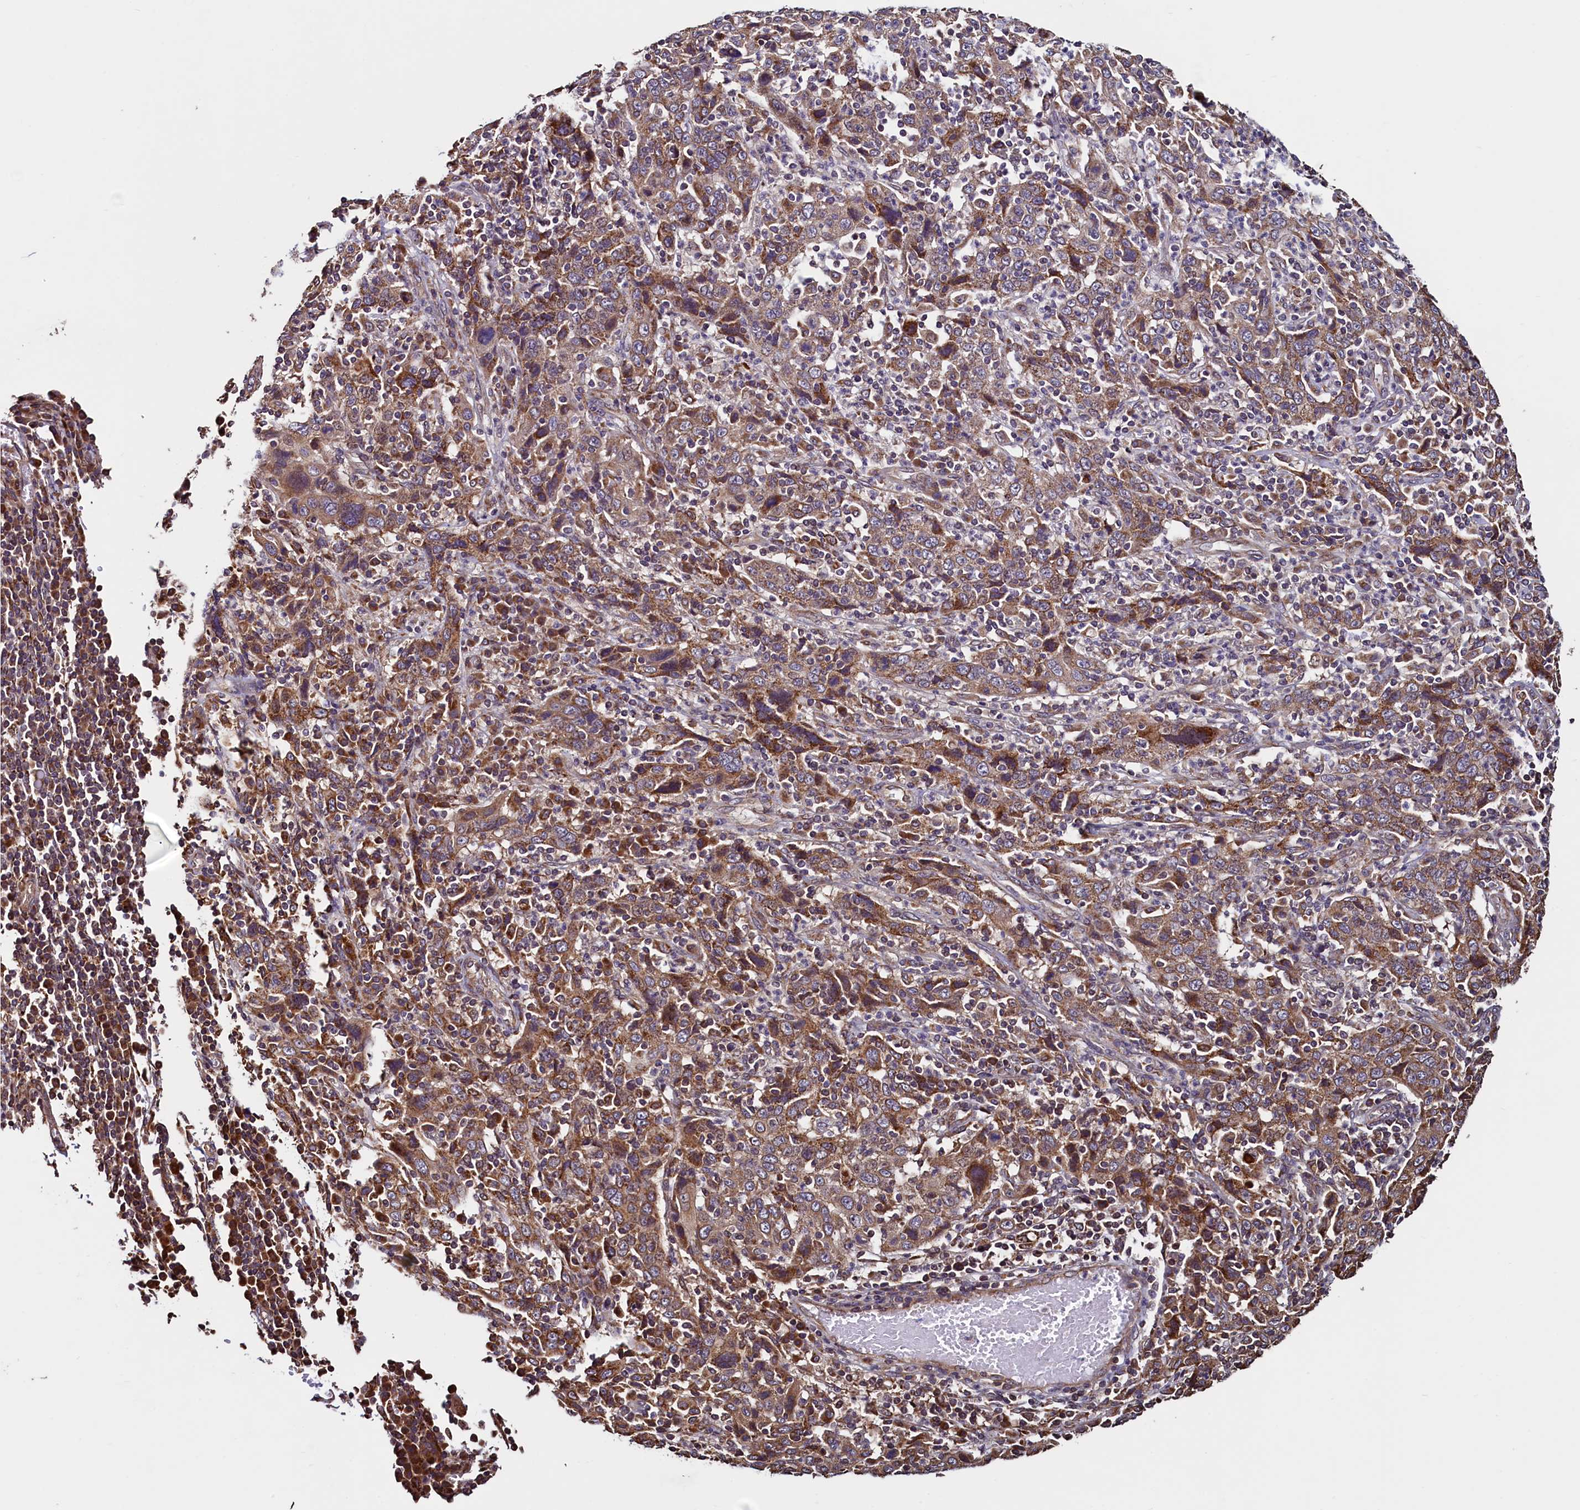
{"staining": {"intensity": "moderate", "quantity": ">75%", "location": "cytoplasmic/membranous"}, "tissue": "cervical cancer", "cell_type": "Tumor cells", "image_type": "cancer", "snomed": [{"axis": "morphology", "description": "Squamous cell carcinoma, NOS"}, {"axis": "topography", "description": "Cervix"}], "caption": "Protein expression analysis of cervical squamous cell carcinoma displays moderate cytoplasmic/membranous staining in approximately >75% of tumor cells.", "gene": "RBFA", "patient": {"sex": "female", "age": 46}}